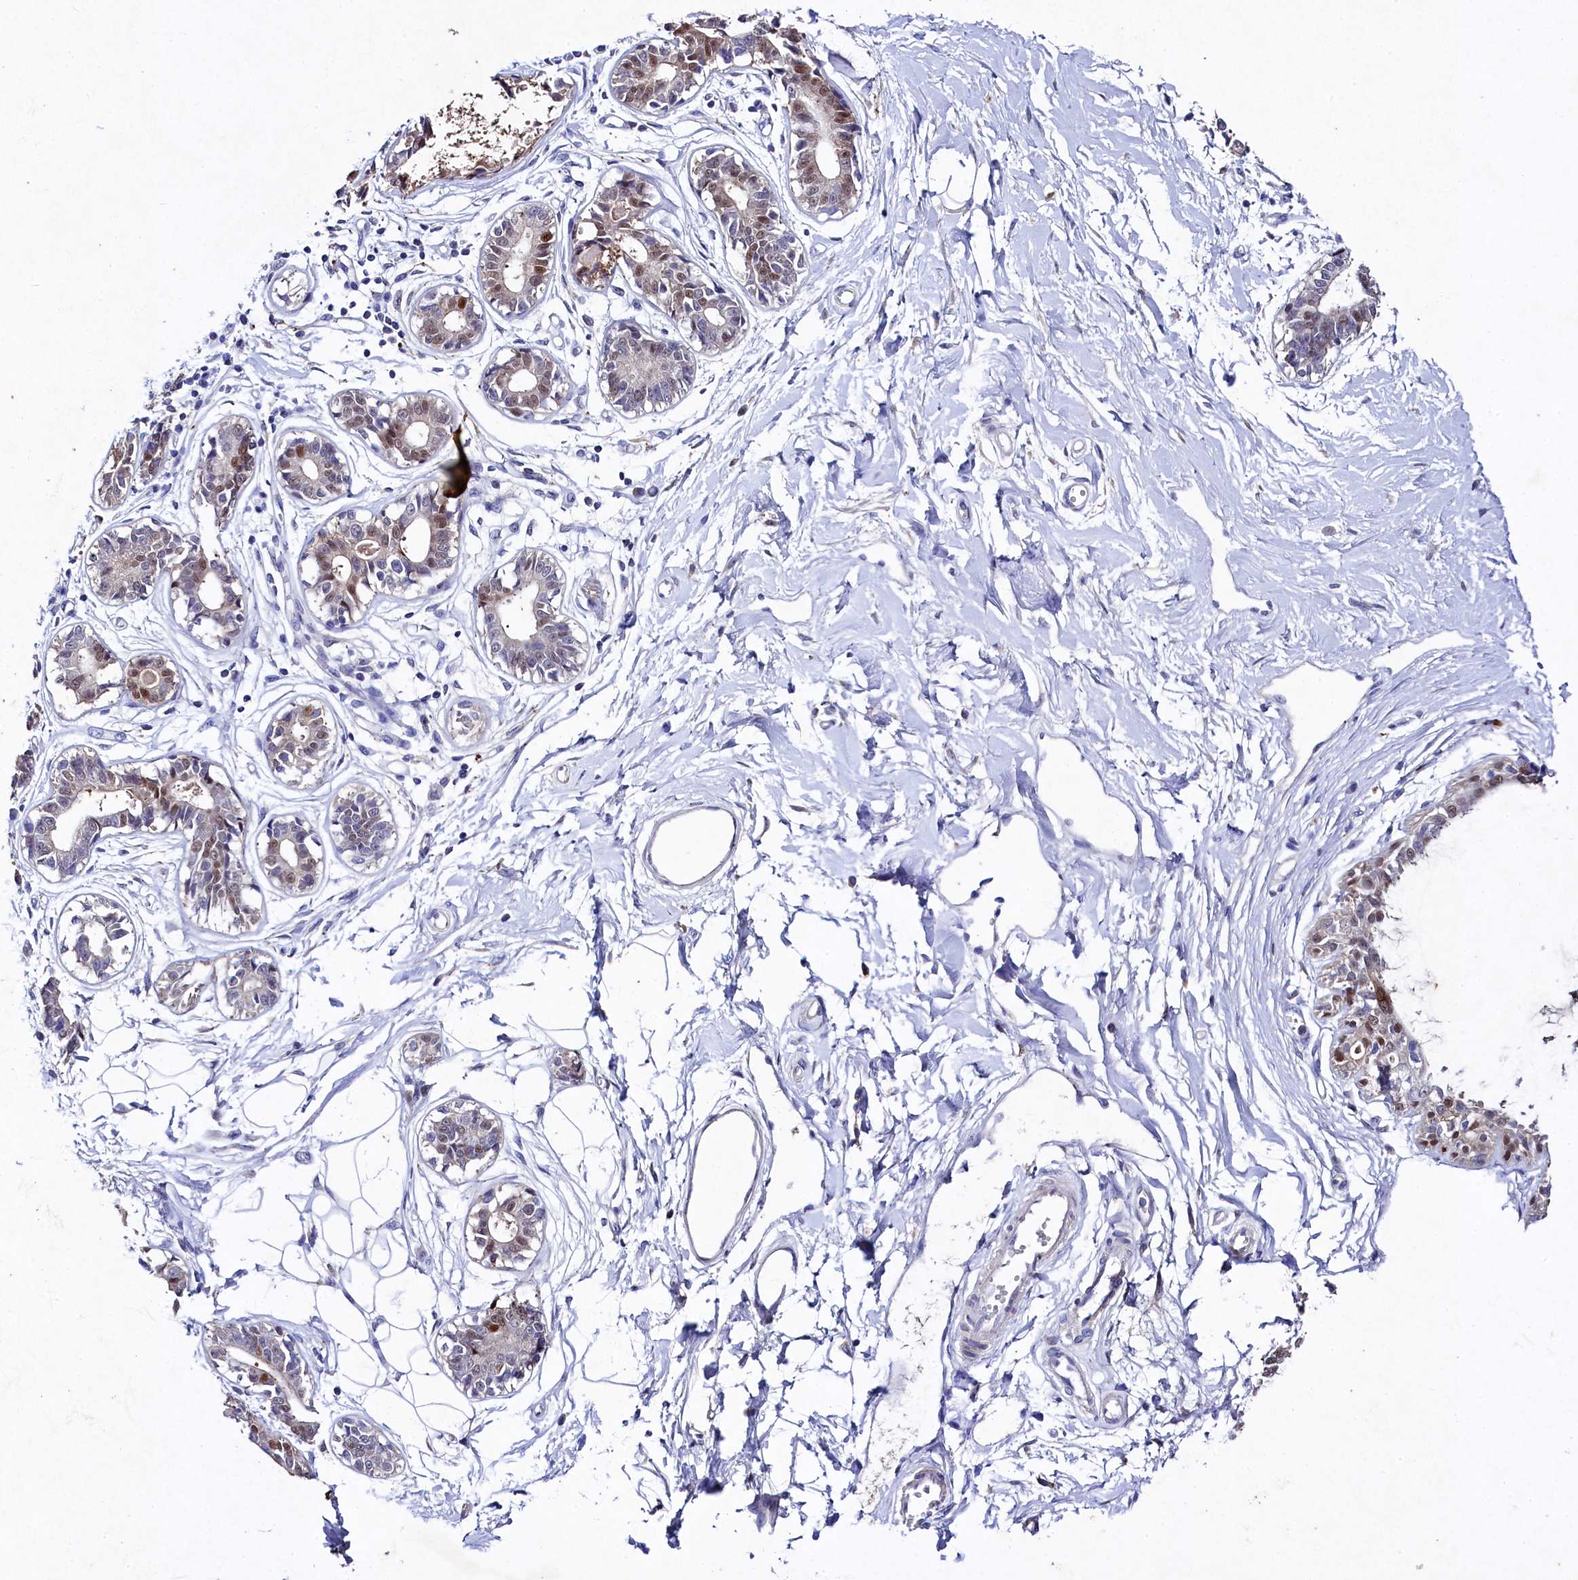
{"staining": {"intensity": "negative", "quantity": "none", "location": "none"}, "tissue": "breast", "cell_type": "Adipocytes", "image_type": "normal", "snomed": [{"axis": "morphology", "description": "Normal tissue, NOS"}, {"axis": "topography", "description": "Breast"}], "caption": "IHC of benign breast demonstrates no positivity in adipocytes. (IHC, brightfield microscopy, high magnification).", "gene": "TGDS", "patient": {"sex": "female", "age": 45}}